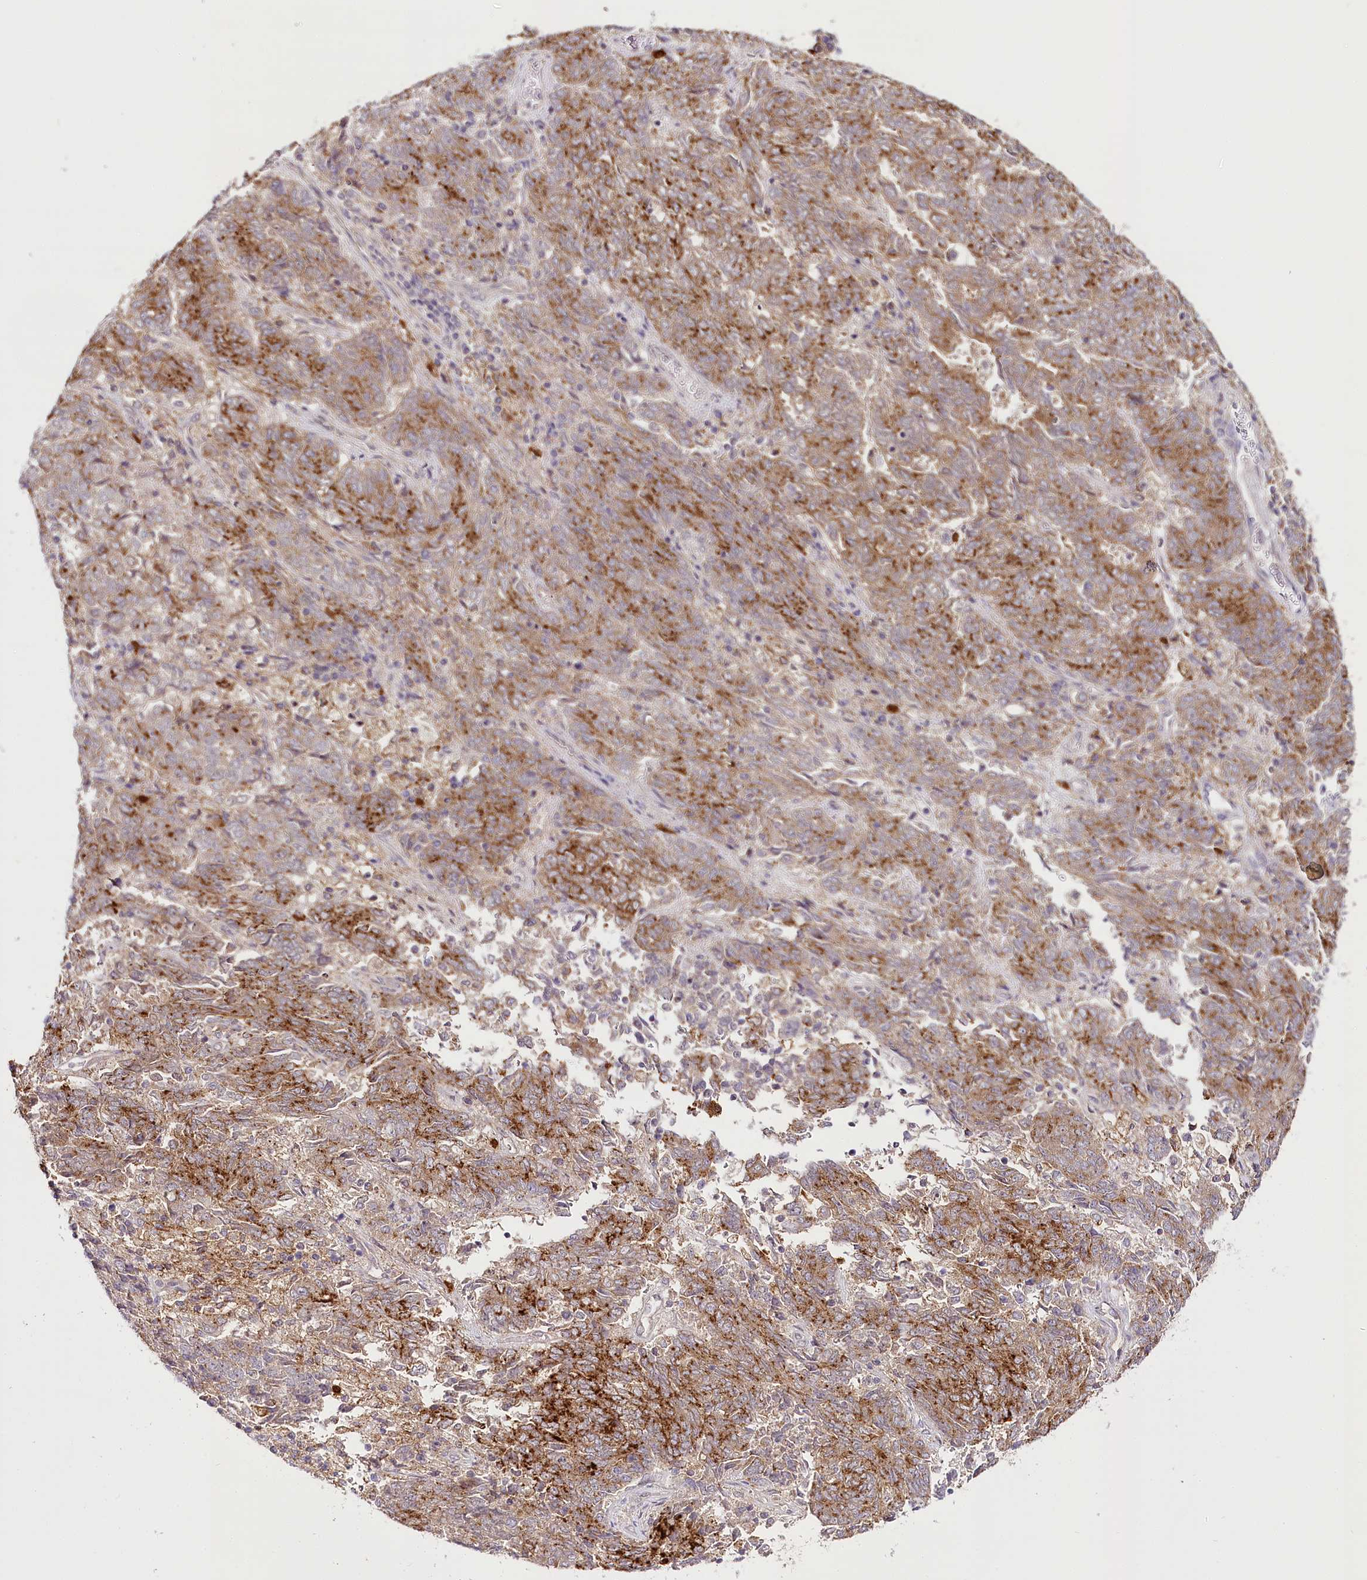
{"staining": {"intensity": "moderate", "quantity": ">75%", "location": "cytoplasmic/membranous"}, "tissue": "endometrial cancer", "cell_type": "Tumor cells", "image_type": "cancer", "snomed": [{"axis": "morphology", "description": "Adenocarcinoma, NOS"}, {"axis": "topography", "description": "Endometrium"}], "caption": "An immunohistochemistry (IHC) micrograph of neoplastic tissue is shown. Protein staining in brown highlights moderate cytoplasmic/membranous positivity in adenocarcinoma (endometrial) within tumor cells.", "gene": "VWA5A", "patient": {"sex": "female", "age": 80}}